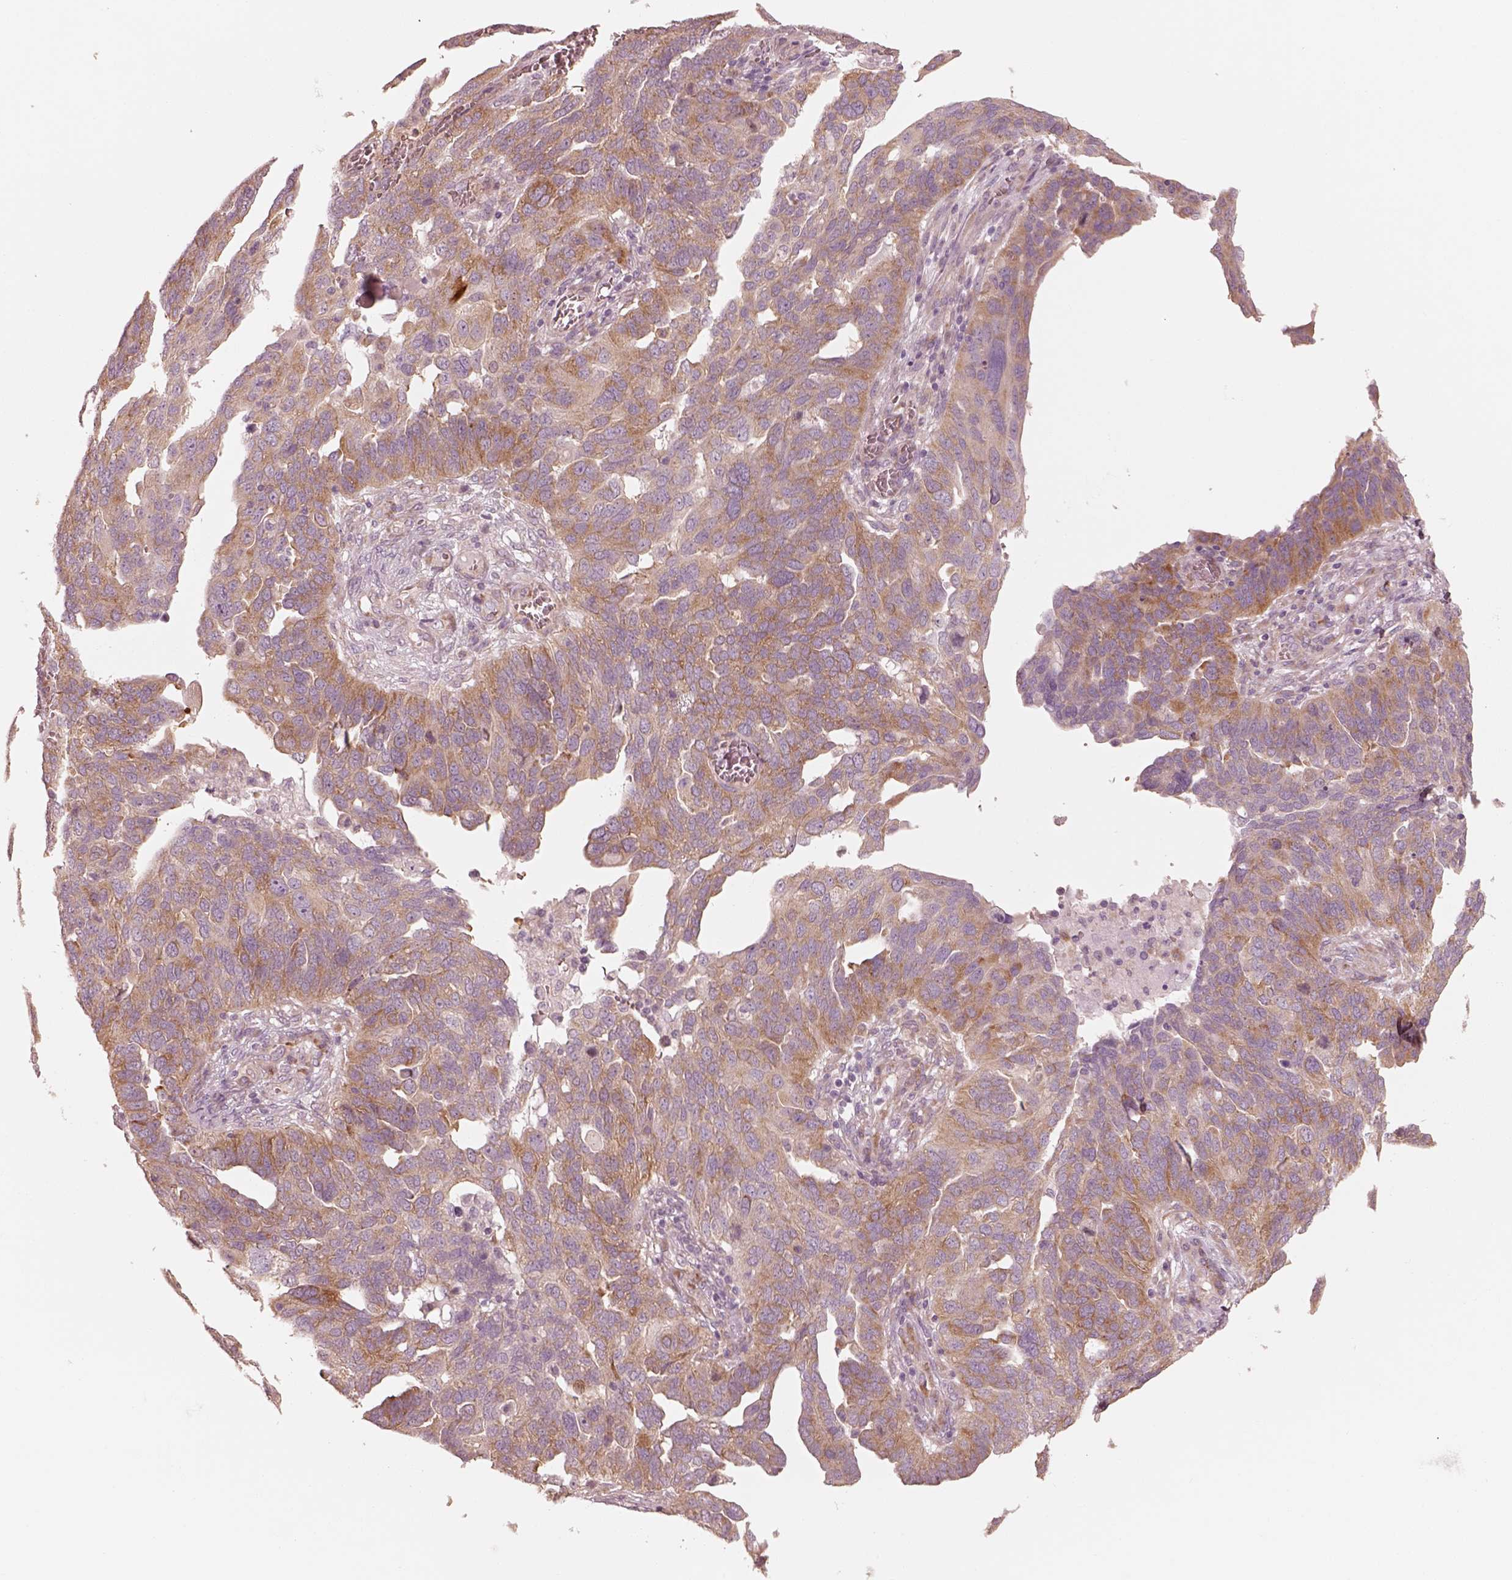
{"staining": {"intensity": "moderate", "quantity": ">75%", "location": "cytoplasmic/membranous"}, "tissue": "ovarian cancer", "cell_type": "Tumor cells", "image_type": "cancer", "snomed": [{"axis": "morphology", "description": "Carcinoma, endometroid"}, {"axis": "topography", "description": "Soft tissue"}, {"axis": "topography", "description": "Ovary"}], "caption": "Protein staining of ovarian endometroid carcinoma tissue exhibits moderate cytoplasmic/membranous staining in about >75% of tumor cells.", "gene": "RAB3C", "patient": {"sex": "female", "age": 52}}